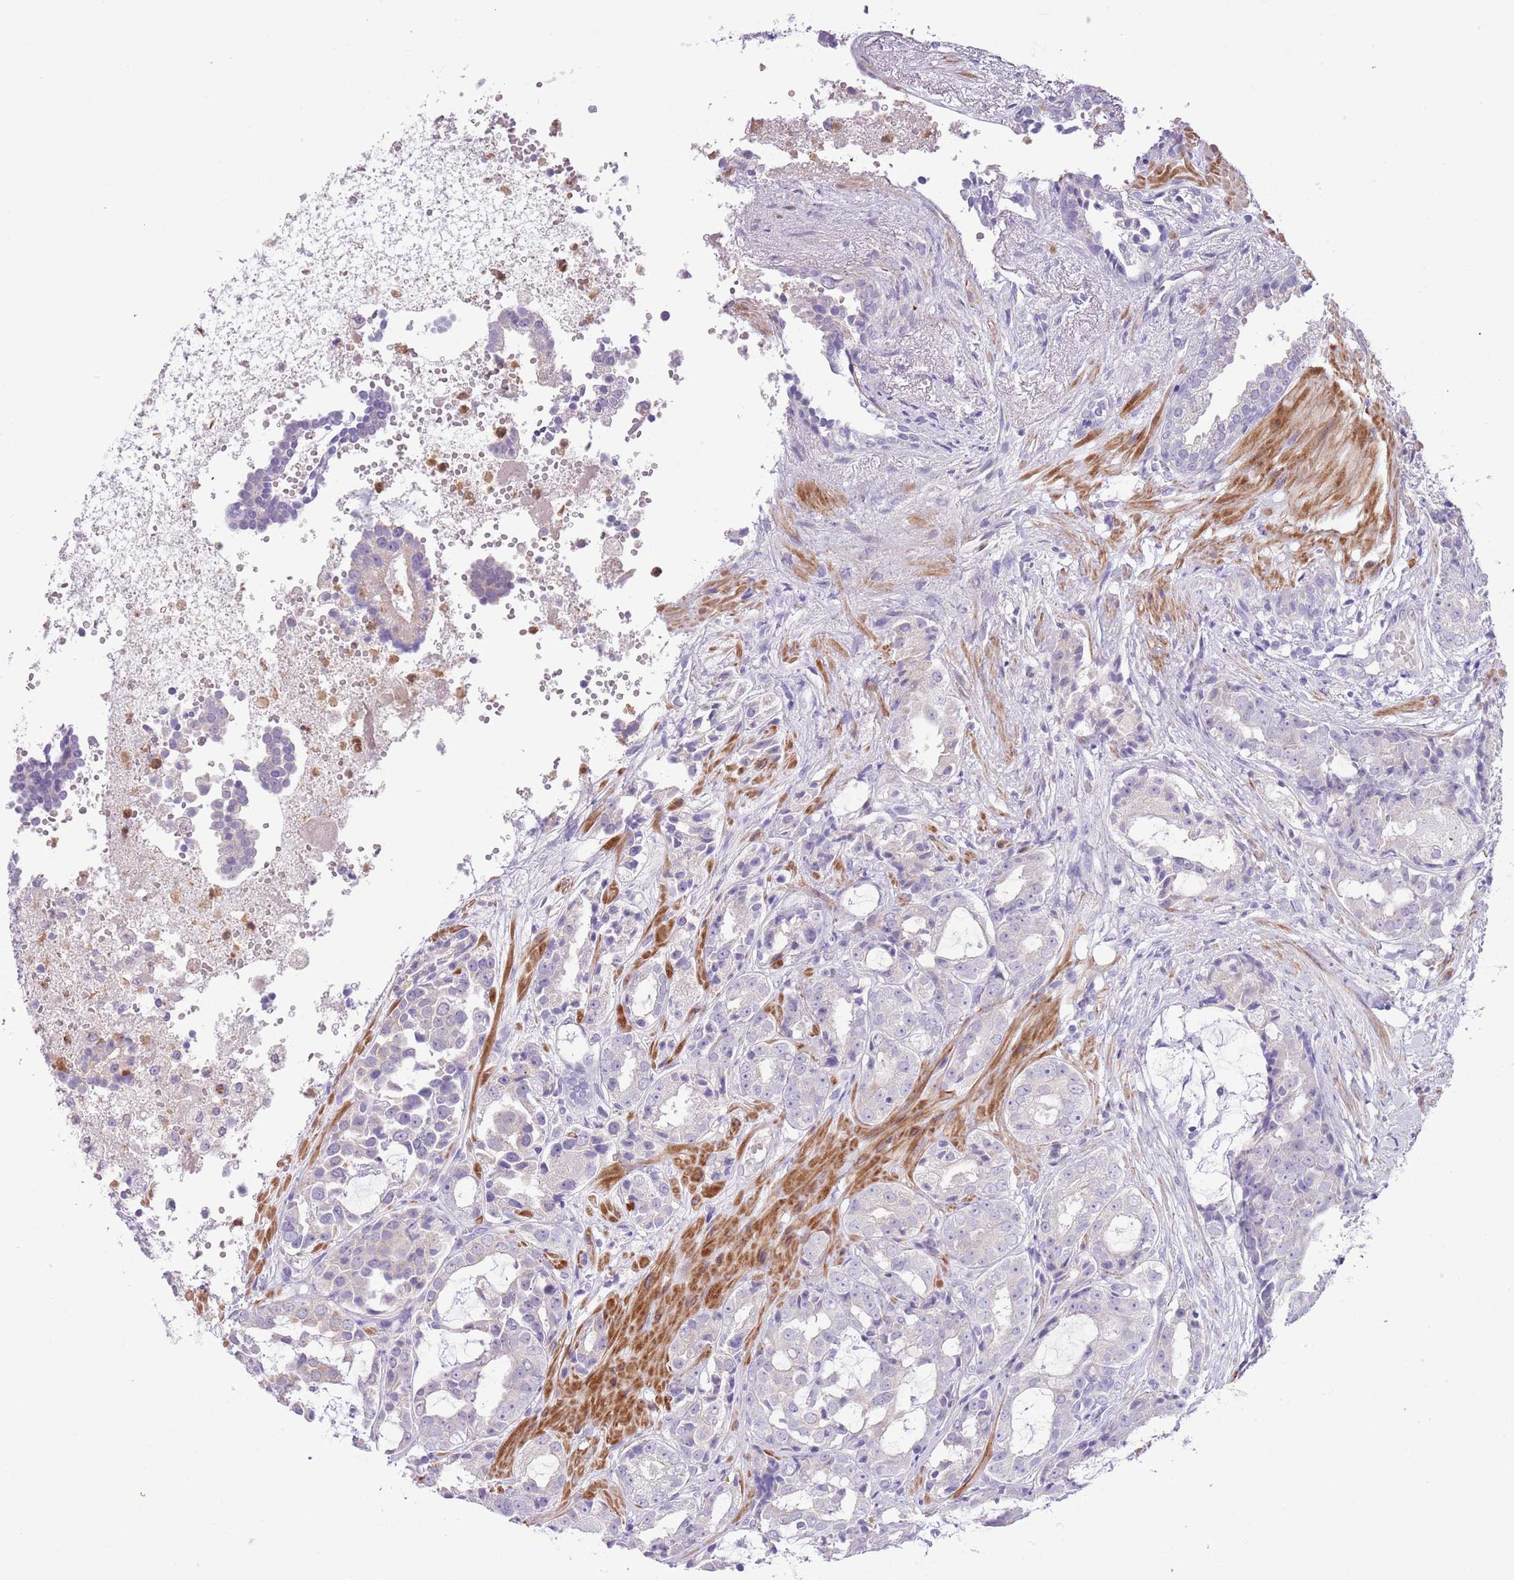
{"staining": {"intensity": "negative", "quantity": "none", "location": "none"}, "tissue": "prostate cancer", "cell_type": "Tumor cells", "image_type": "cancer", "snomed": [{"axis": "morphology", "description": "Adenocarcinoma, High grade"}, {"axis": "topography", "description": "Prostate"}], "caption": "The histopathology image displays no significant positivity in tumor cells of prostate cancer.", "gene": "OR6M1", "patient": {"sex": "male", "age": 71}}